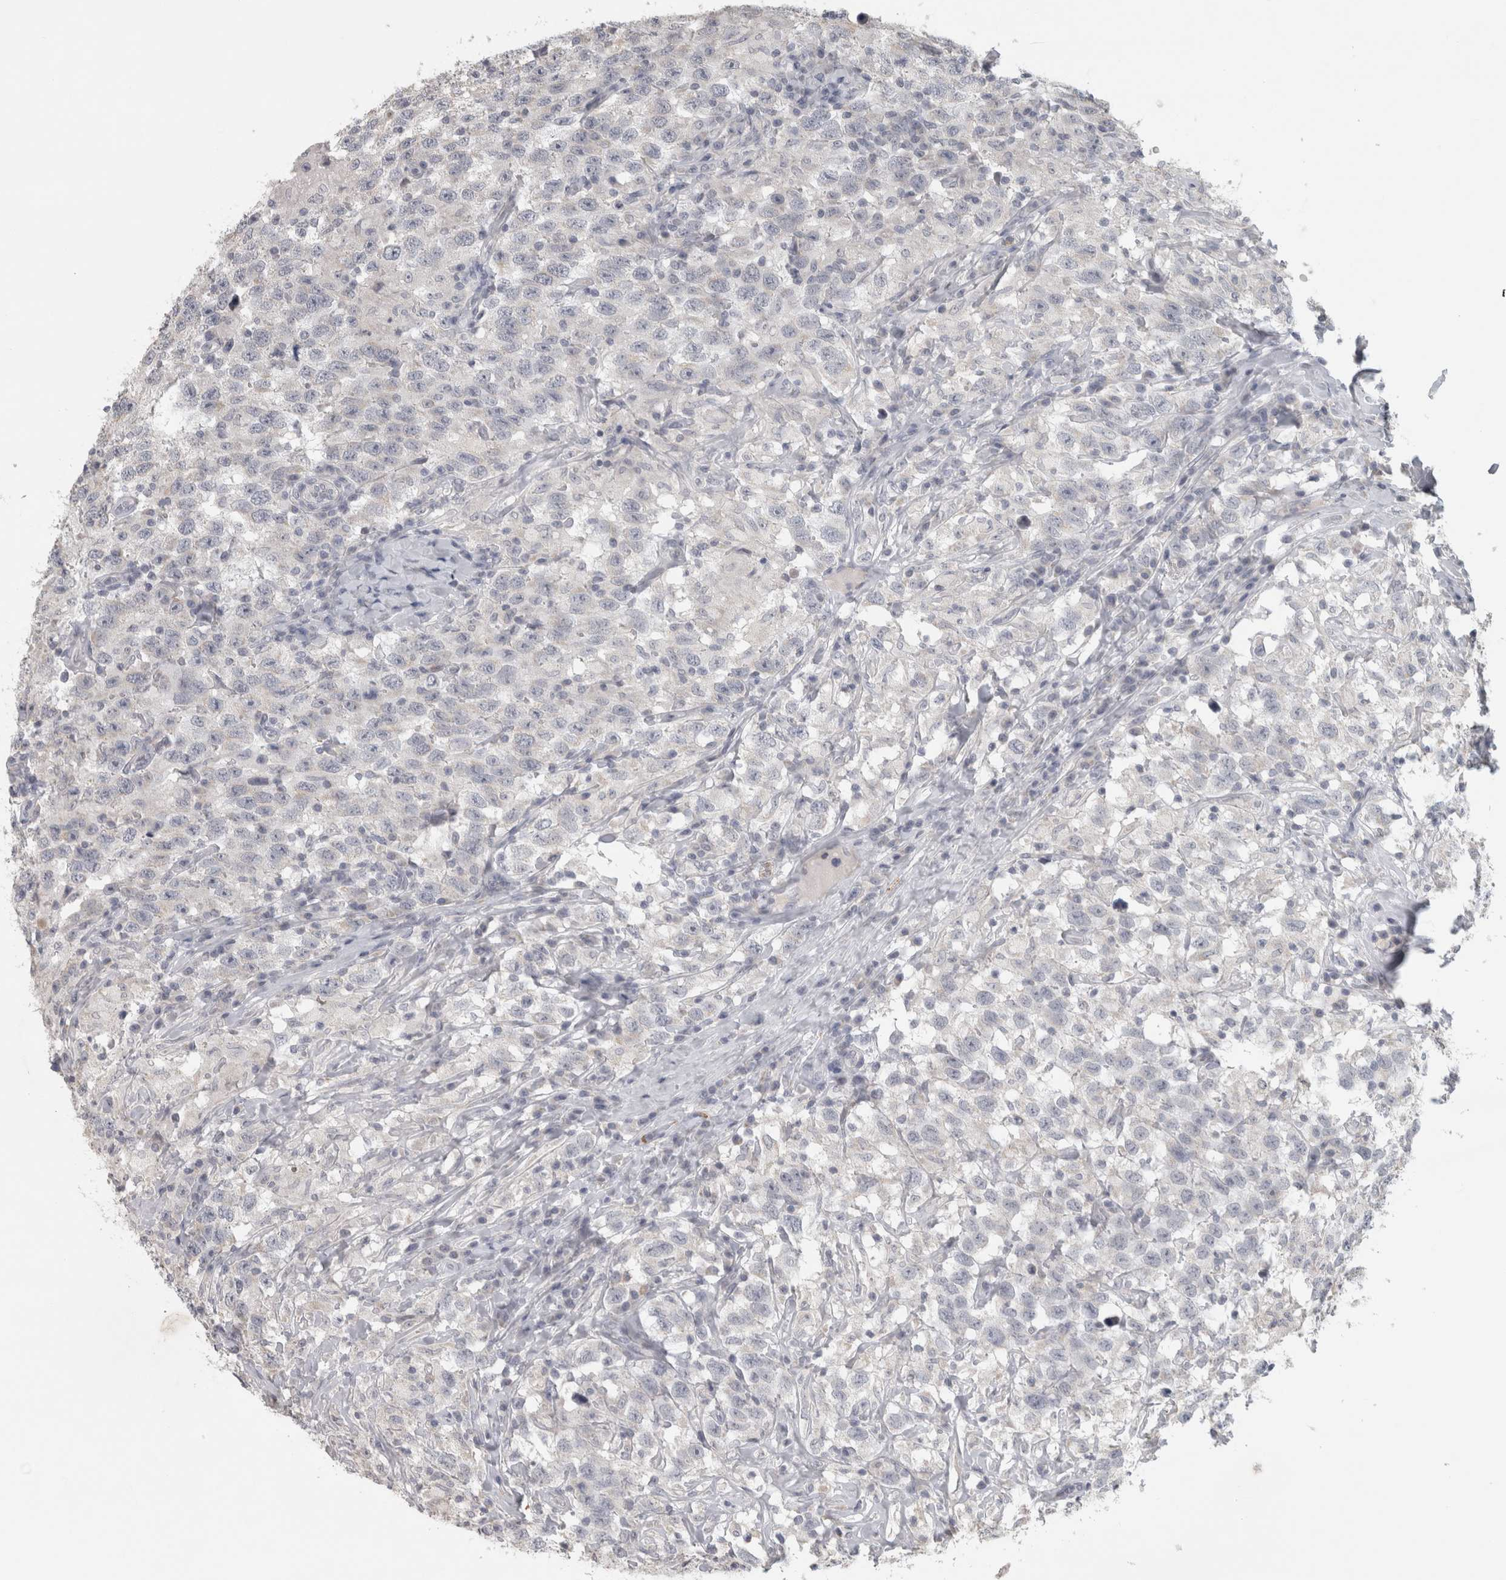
{"staining": {"intensity": "negative", "quantity": "none", "location": "none"}, "tissue": "testis cancer", "cell_type": "Tumor cells", "image_type": "cancer", "snomed": [{"axis": "morphology", "description": "Seminoma, NOS"}, {"axis": "topography", "description": "Testis"}], "caption": "The photomicrograph reveals no staining of tumor cells in testis cancer.", "gene": "PTPRN2", "patient": {"sex": "male", "age": 41}}